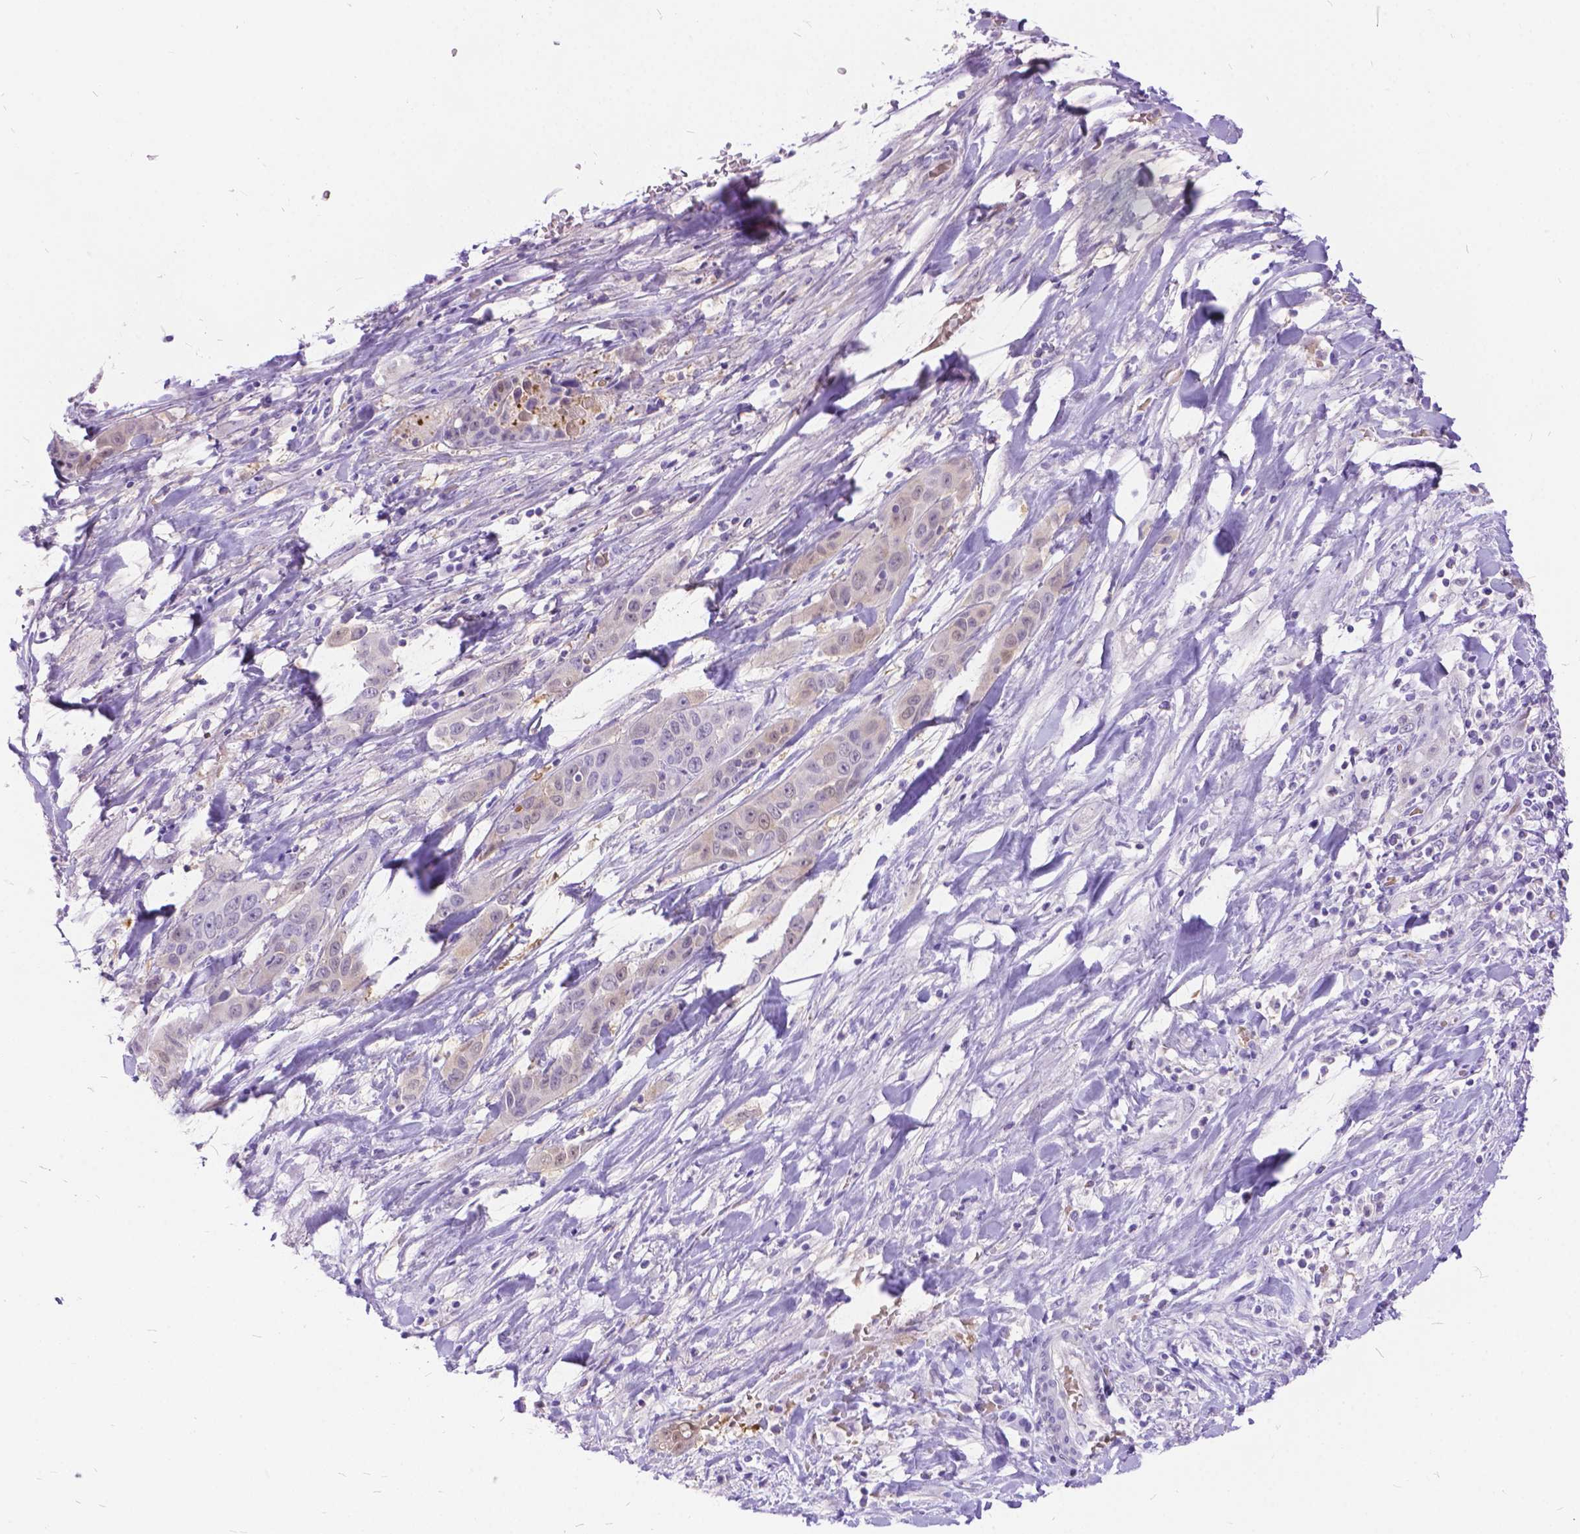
{"staining": {"intensity": "weak", "quantity": ">75%", "location": "cytoplasmic/membranous"}, "tissue": "liver cancer", "cell_type": "Tumor cells", "image_type": "cancer", "snomed": [{"axis": "morphology", "description": "Cholangiocarcinoma"}, {"axis": "topography", "description": "Liver"}], "caption": "Immunohistochemistry (DAB (3,3'-diaminobenzidine)) staining of human cholangiocarcinoma (liver) shows weak cytoplasmic/membranous protein positivity in about >75% of tumor cells. (Brightfield microscopy of DAB IHC at high magnification).", "gene": "TMEM169", "patient": {"sex": "female", "age": 52}}